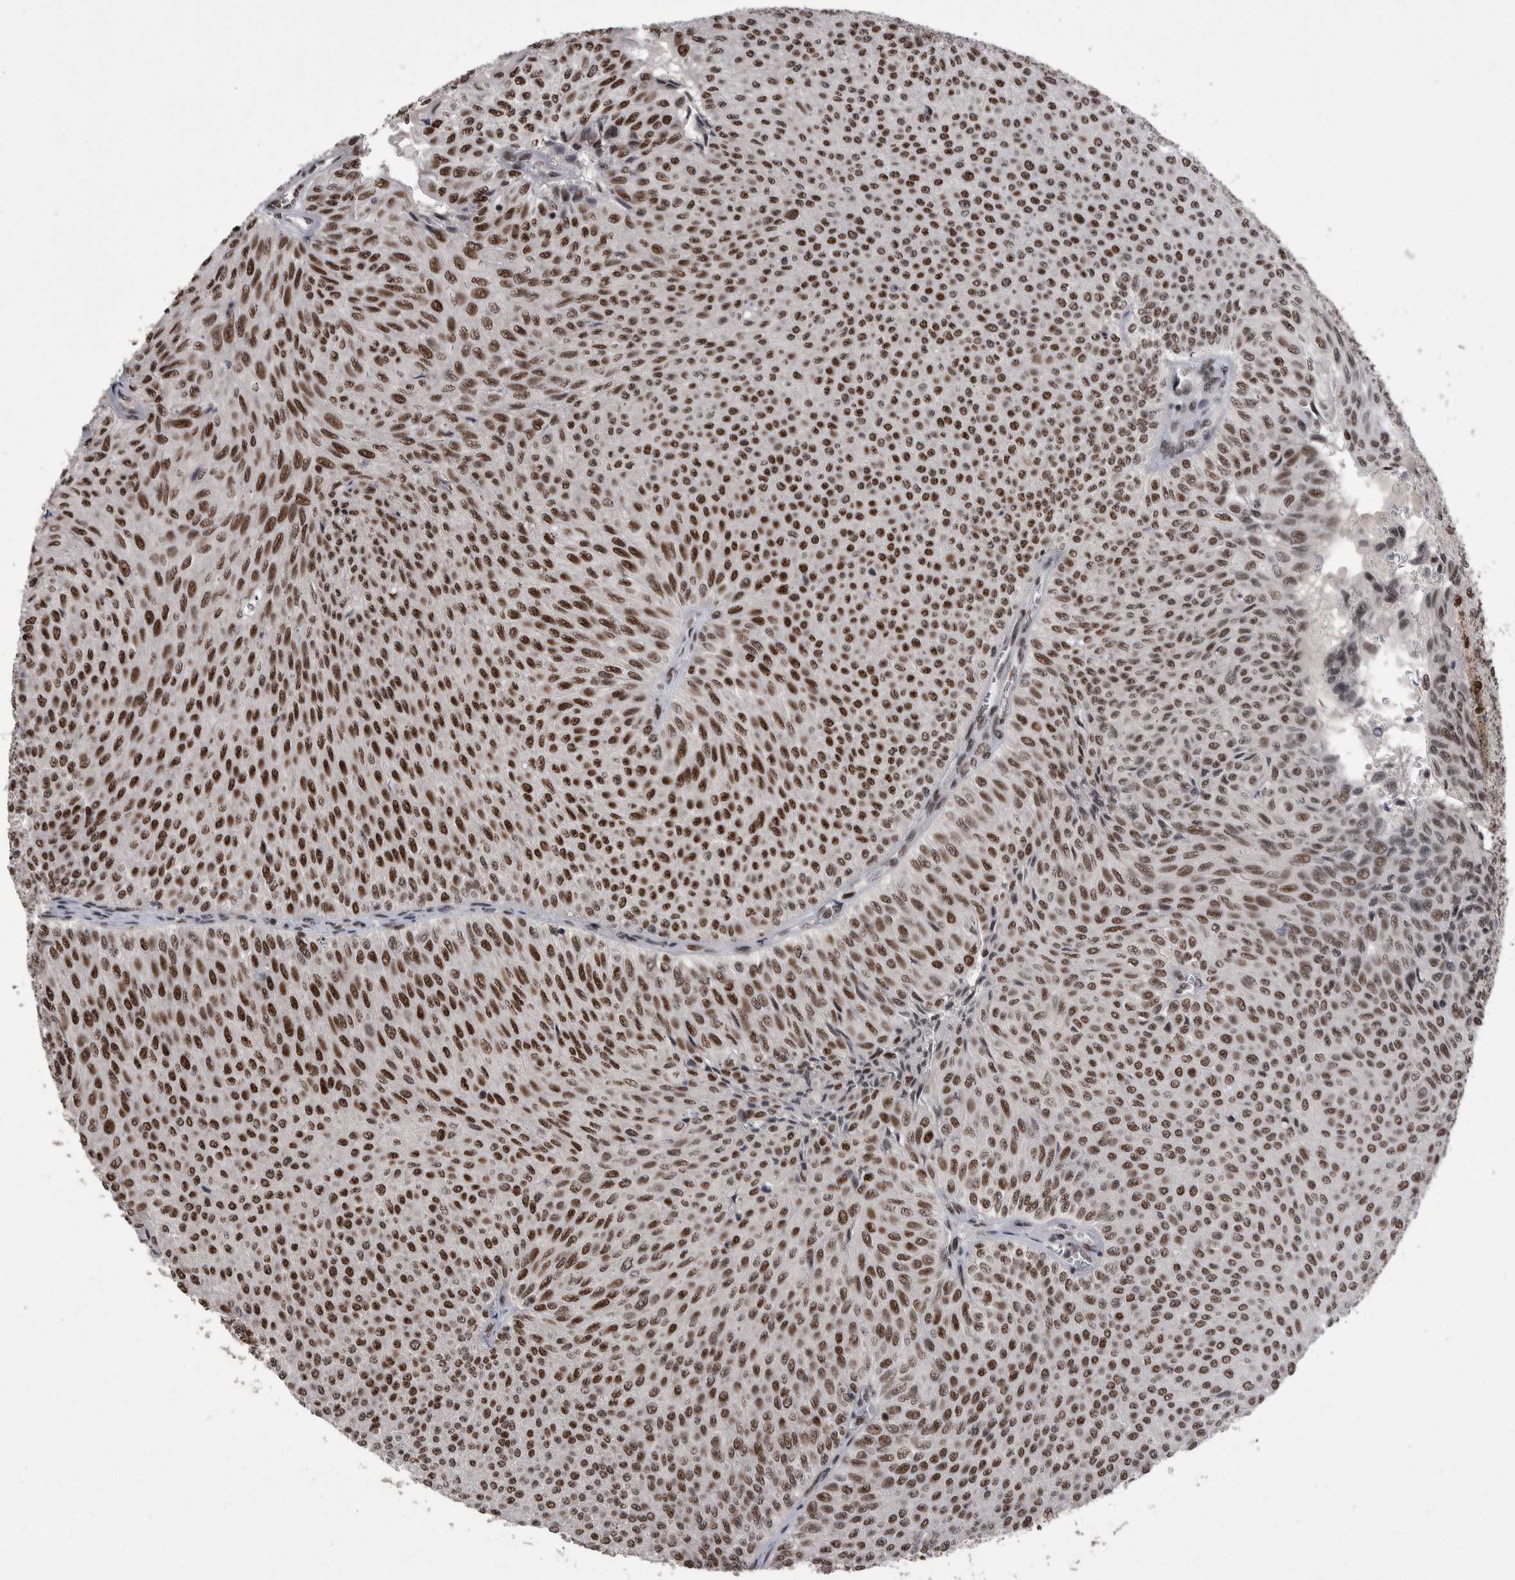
{"staining": {"intensity": "strong", "quantity": ">75%", "location": "nuclear"}, "tissue": "urothelial cancer", "cell_type": "Tumor cells", "image_type": "cancer", "snomed": [{"axis": "morphology", "description": "Urothelial carcinoma, Low grade"}, {"axis": "topography", "description": "Urinary bladder"}], "caption": "IHC of urothelial cancer reveals high levels of strong nuclear positivity in approximately >75% of tumor cells.", "gene": "DMTF1", "patient": {"sex": "male", "age": 78}}